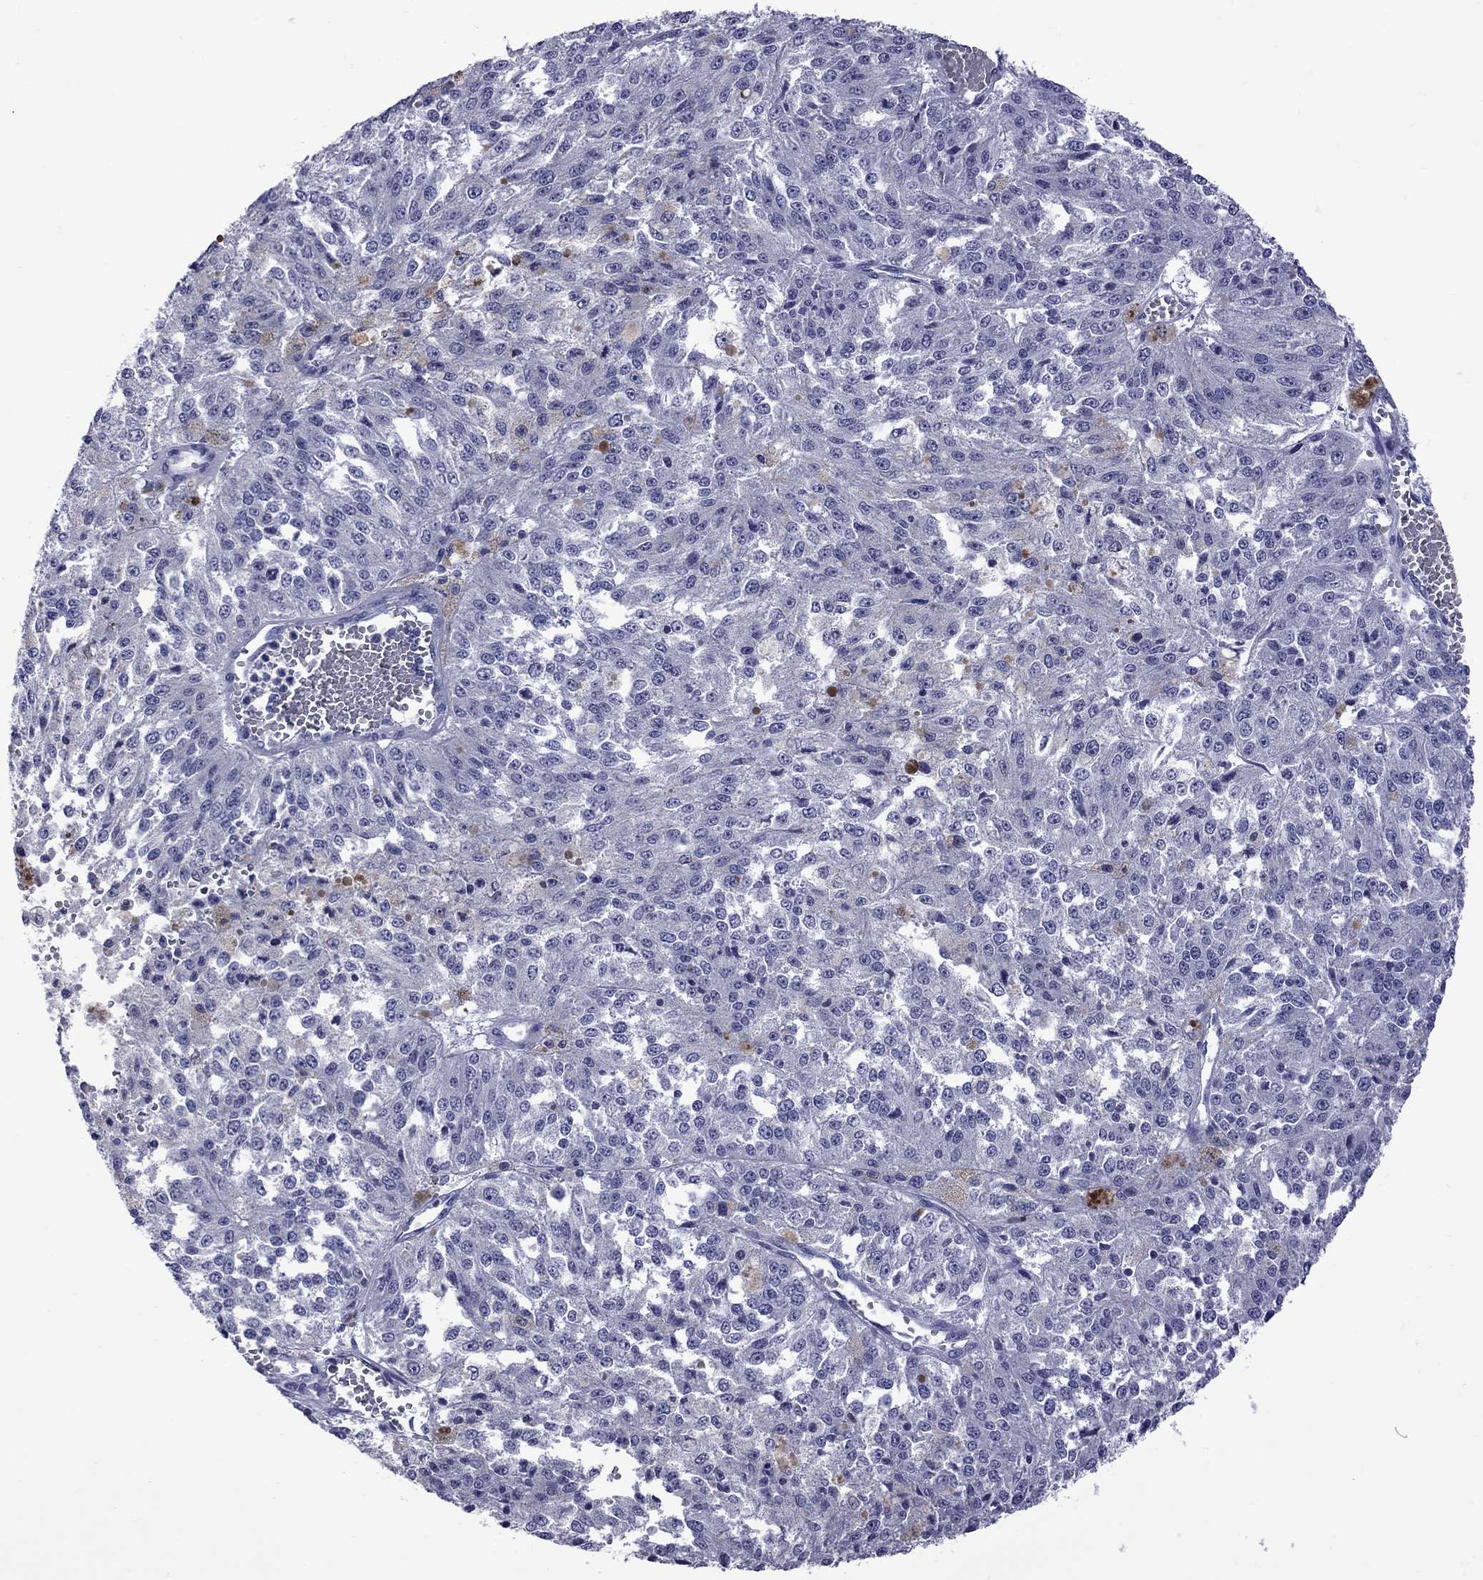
{"staining": {"intensity": "negative", "quantity": "none", "location": "none"}, "tissue": "melanoma", "cell_type": "Tumor cells", "image_type": "cancer", "snomed": [{"axis": "morphology", "description": "Malignant melanoma, Metastatic site"}, {"axis": "topography", "description": "Lymph node"}], "caption": "Human malignant melanoma (metastatic site) stained for a protein using immunohistochemistry demonstrates no expression in tumor cells.", "gene": "EPPIN", "patient": {"sex": "female", "age": 64}}